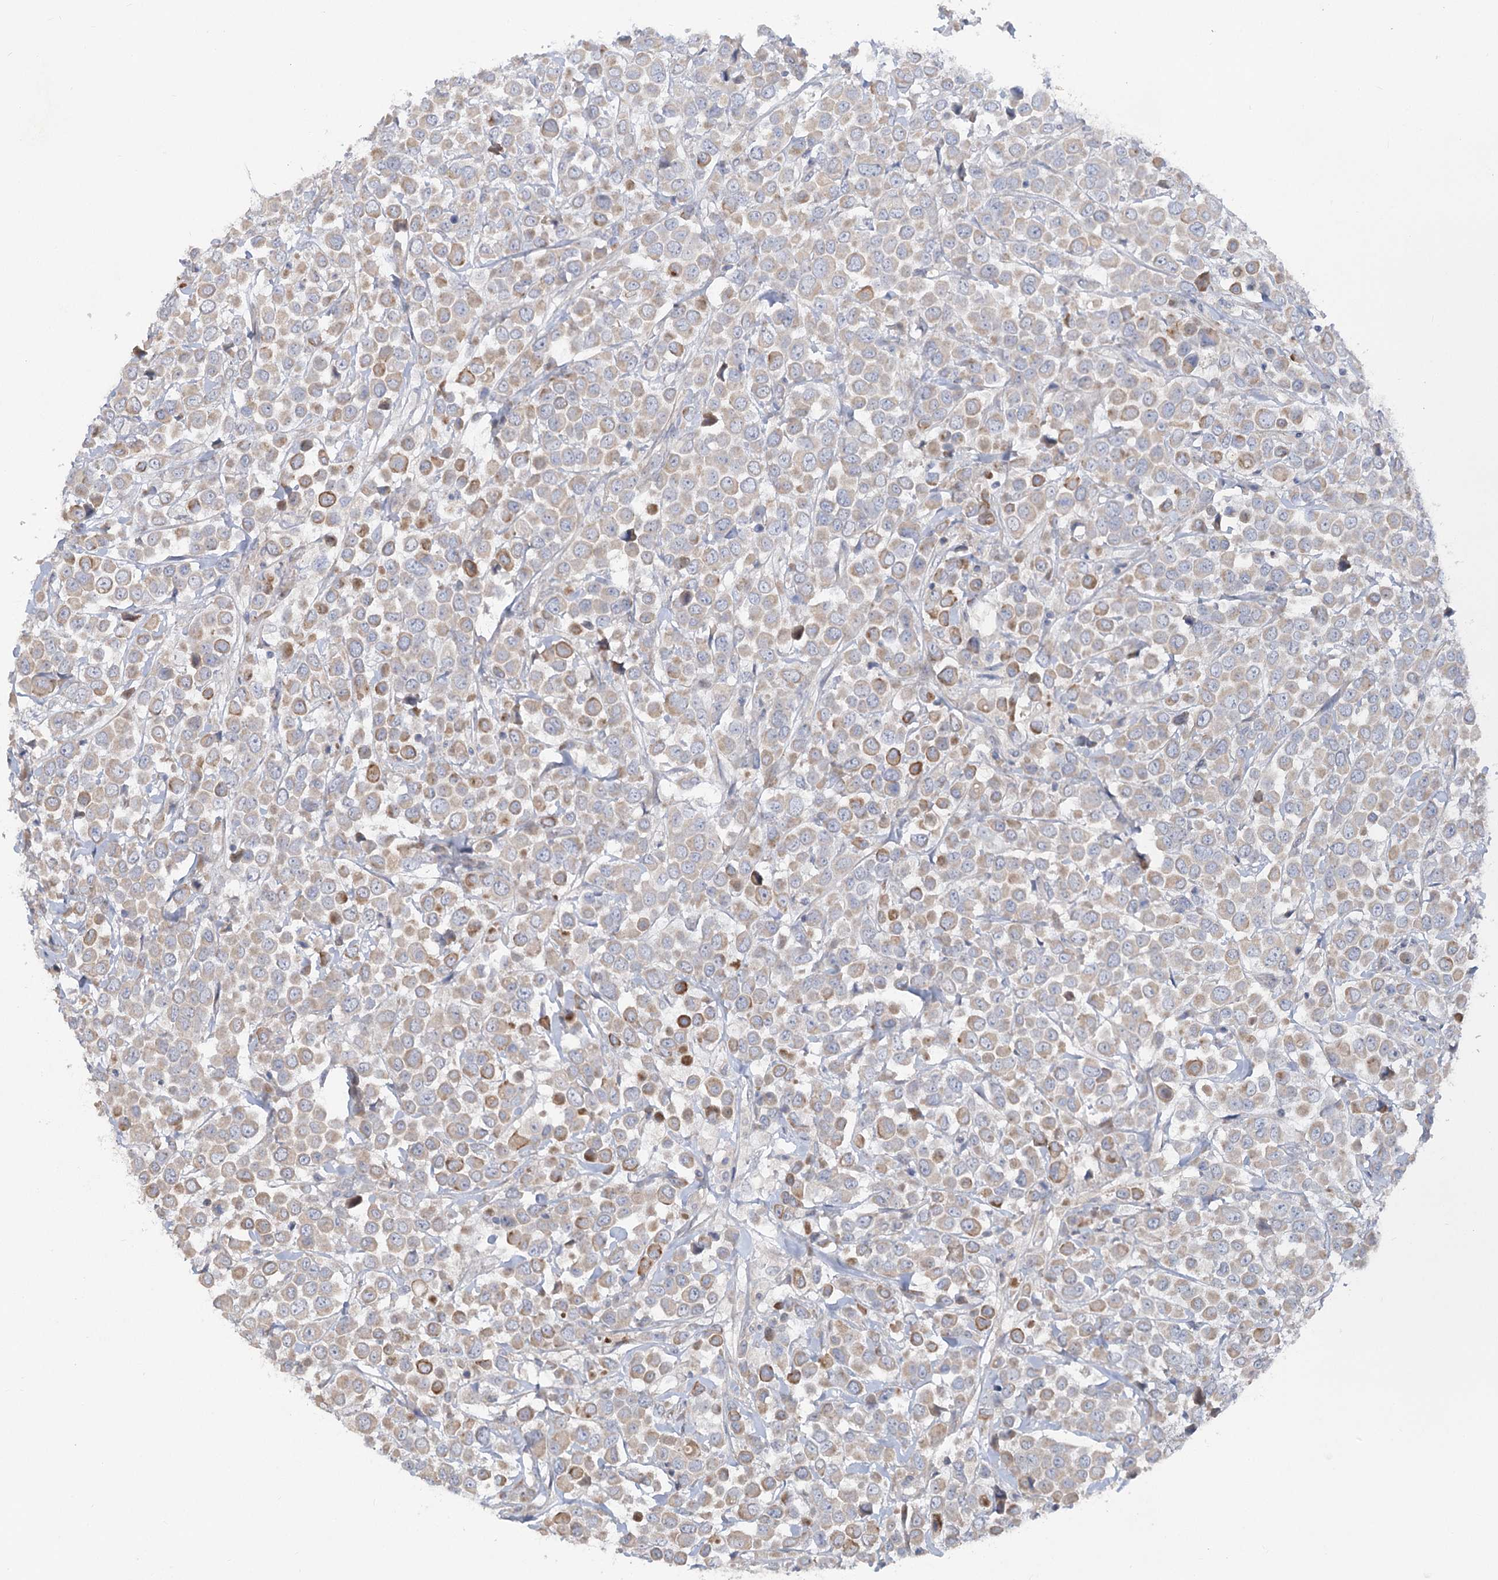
{"staining": {"intensity": "moderate", "quantity": "<25%", "location": "cytoplasmic/membranous"}, "tissue": "breast cancer", "cell_type": "Tumor cells", "image_type": "cancer", "snomed": [{"axis": "morphology", "description": "Duct carcinoma"}, {"axis": "topography", "description": "Breast"}], "caption": "Immunohistochemical staining of human infiltrating ductal carcinoma (breast) demonstrates low levels of moderate cytoplasmic/membranous protein expression in approximately <25% of tumor cells.", "gene": "SCN11A", "patient": {"sex": "female", "age": 61}}